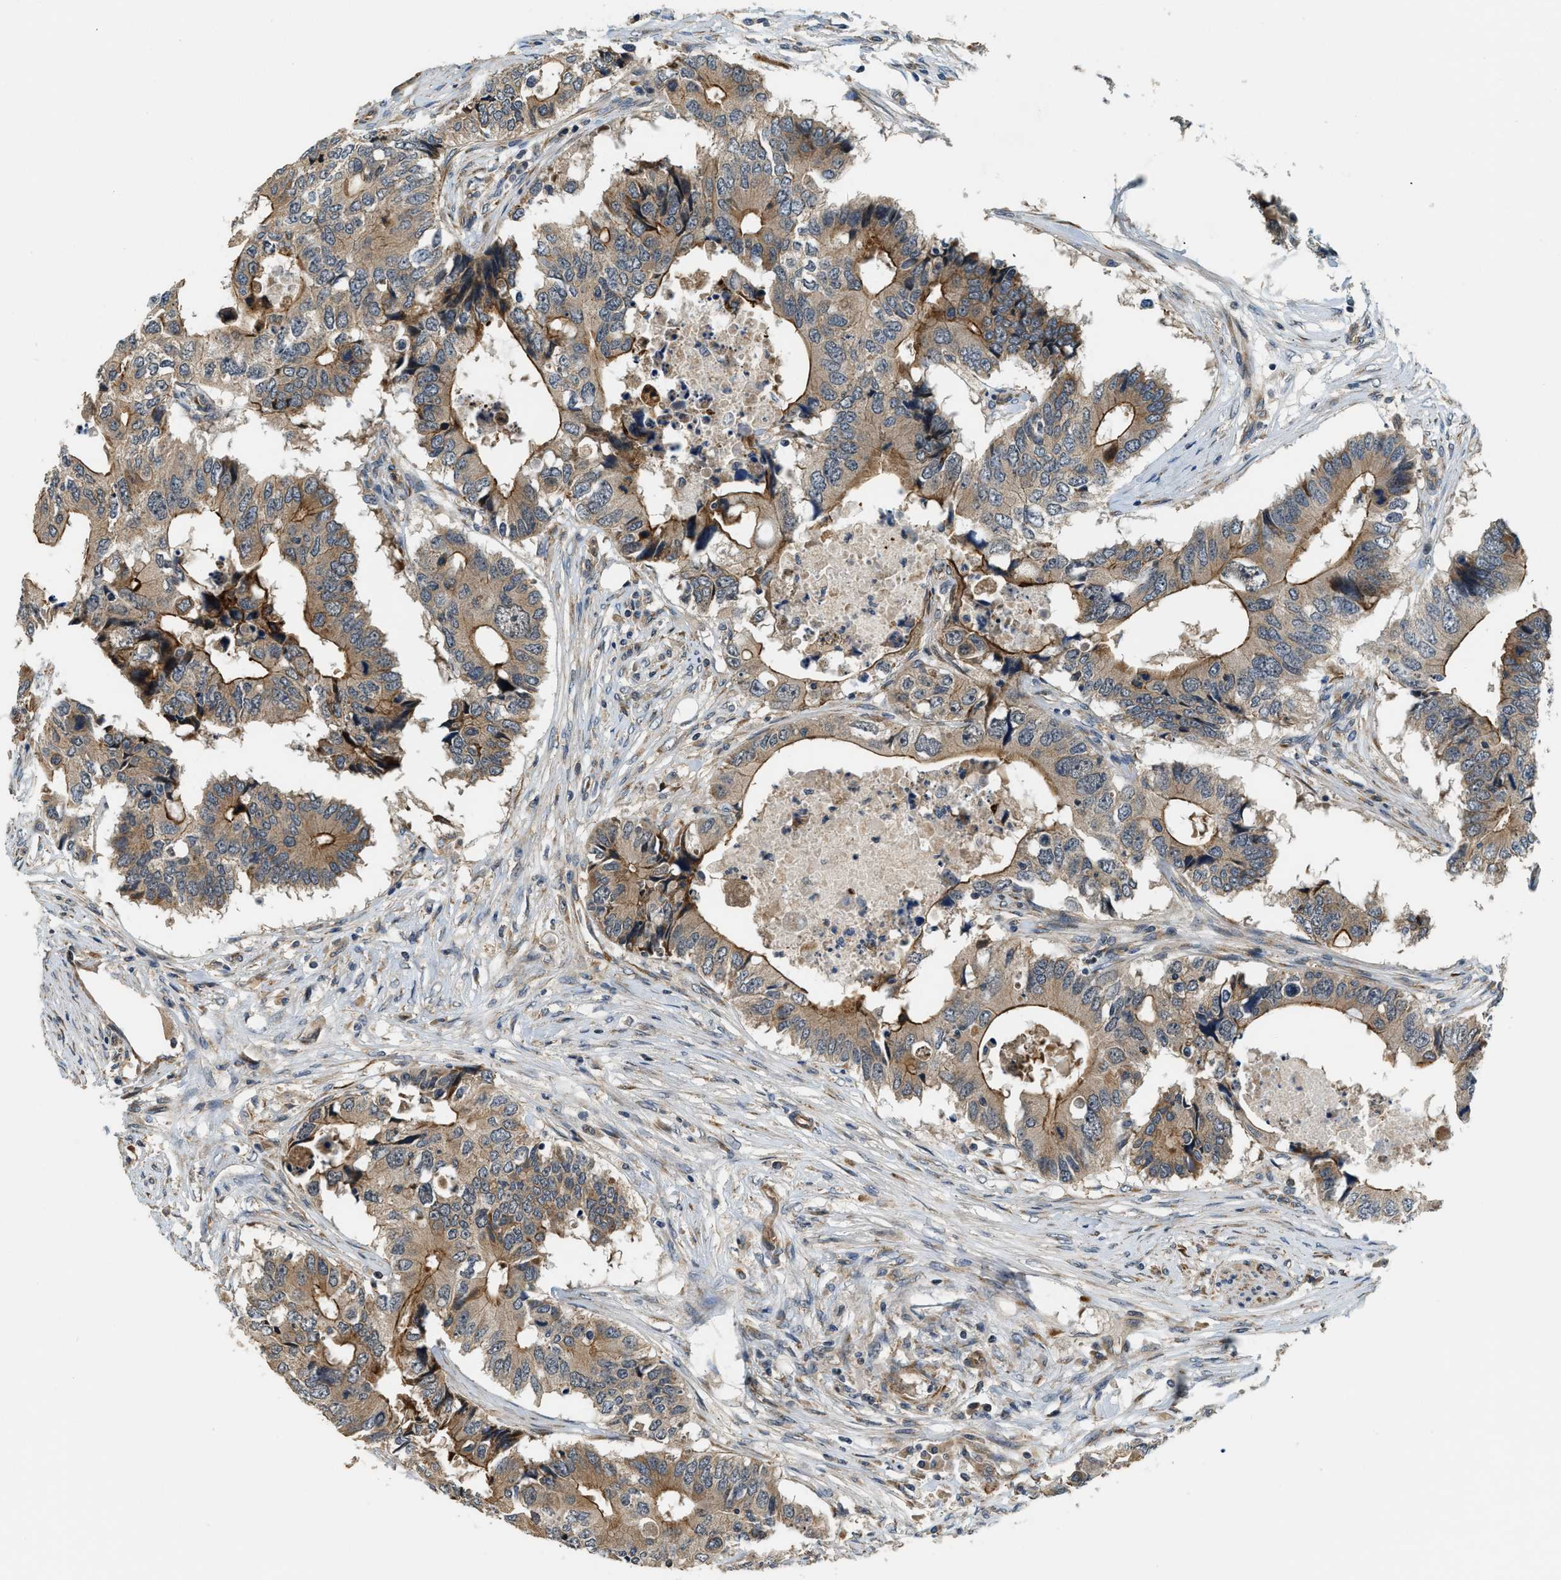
{"staining": {"intensity": "moderate", "quantity": ">75%", "location": "cytoplasmic/membranous"}, "tissue": "colorectal cancer", "cell_type": "Tumor cells", "image_type": "cancer", "snomed": [{"axis": "morphology", "description": "Adenocarcinoma, NOS"}, {"axis": "topography", "description": "Colon"}], "caption": "Colorectal cancer was stained to show a protein in brown. There is medium levels of moderate cytoplasmic/membranous expression in approximately >75% of tumor cells.", "gene": "ALOX12", "patient": {"sex": "male", "age": 71}}